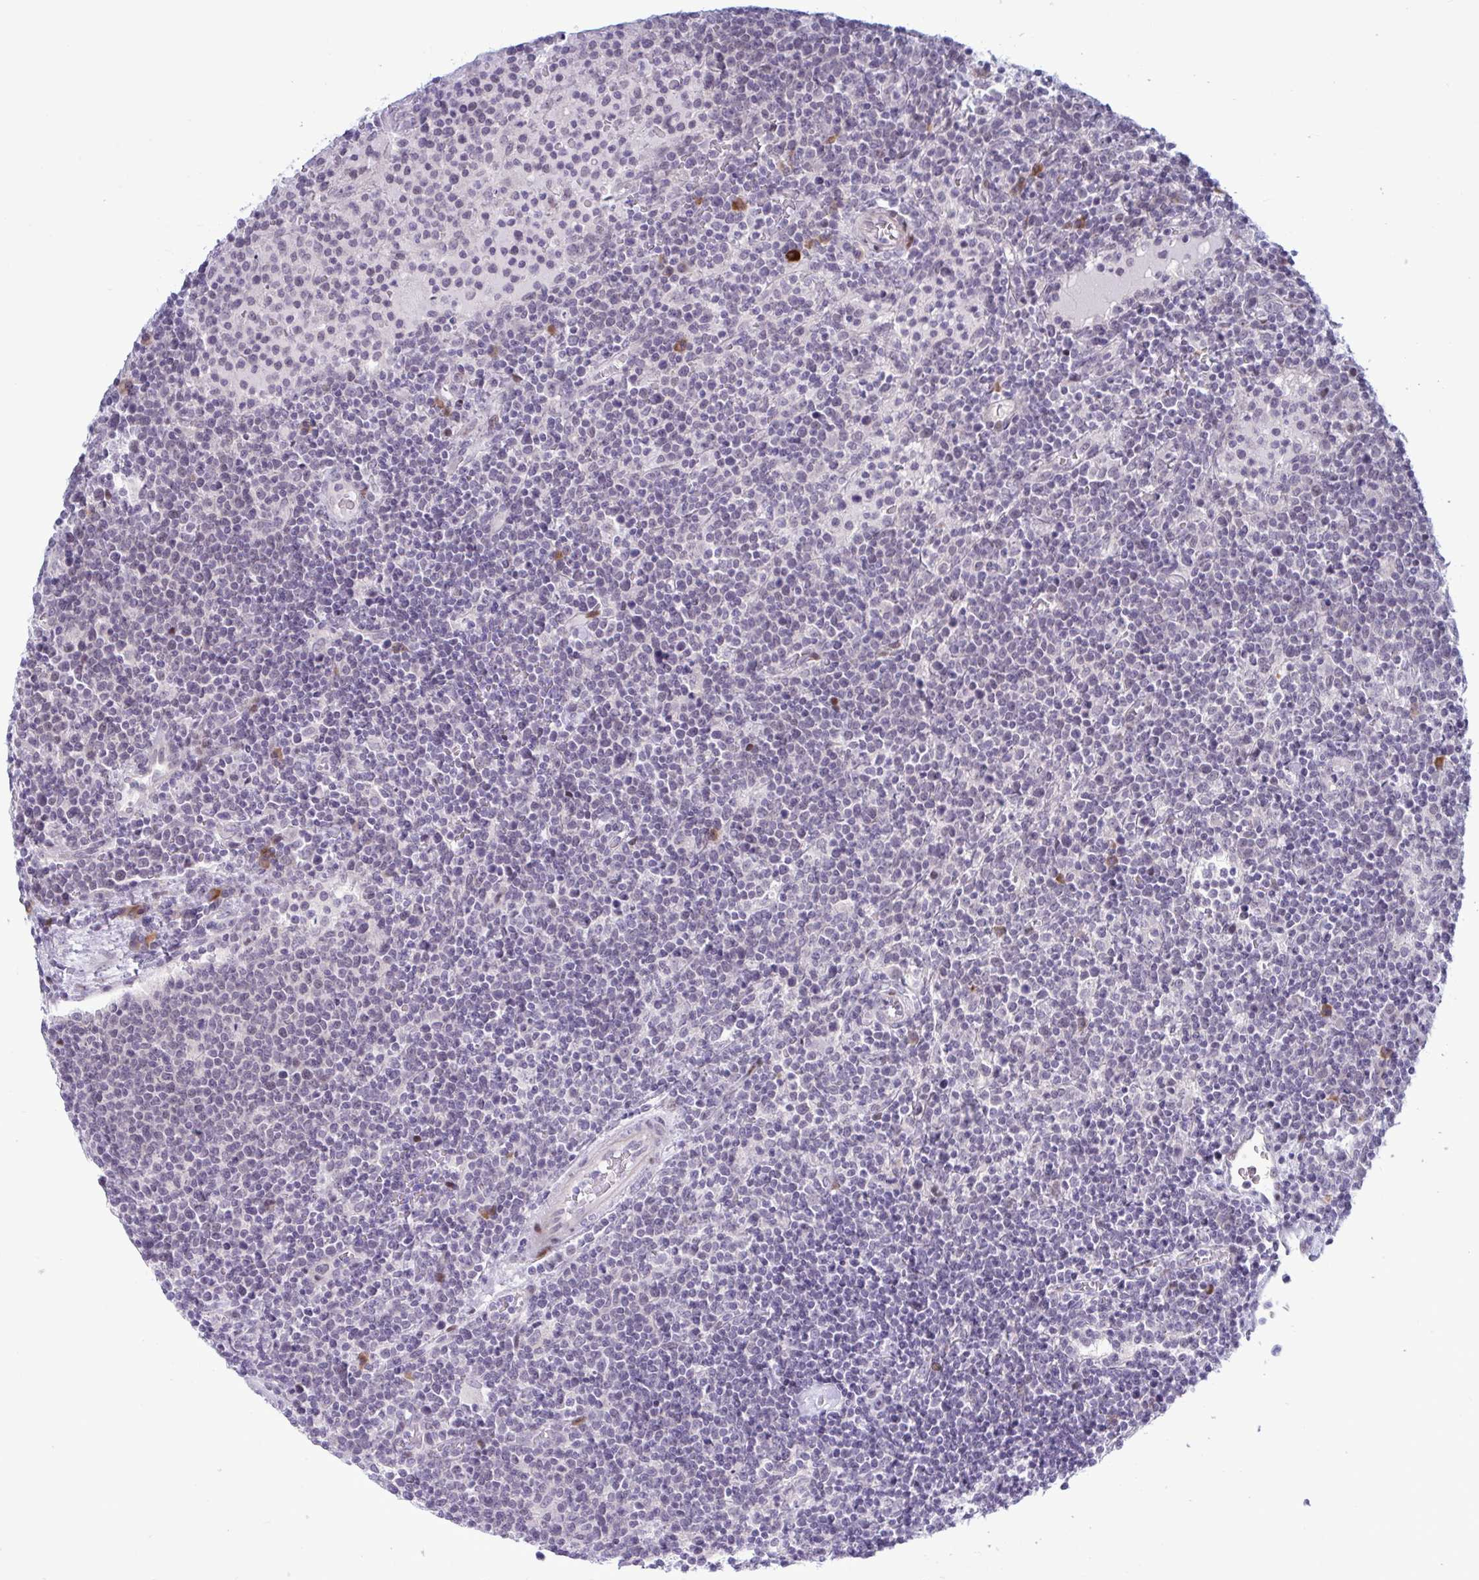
{"staining": {"intensity": "negative", "quantity": "none", "location": "none"}, "tissue": "lymphoma", "cell_type": "Tumor cells", "image_type": "cancer", "snomed": [{"axis": "morphology", "description": "Malignant lymphoma, non-Hodgkin's type, High grade"}, {"axis": "topography", "description": "Lymph node"}], "caption": "High magnification brightfield microscopy of lymphoma stained with DAB (3,3'-diaminobenzidine) (brown) and counterstained with hematoxylin (blue): tumor cells show no significant positivity.", "gene": "TAB1", "patient": {"sex": "male", "age": 61}}